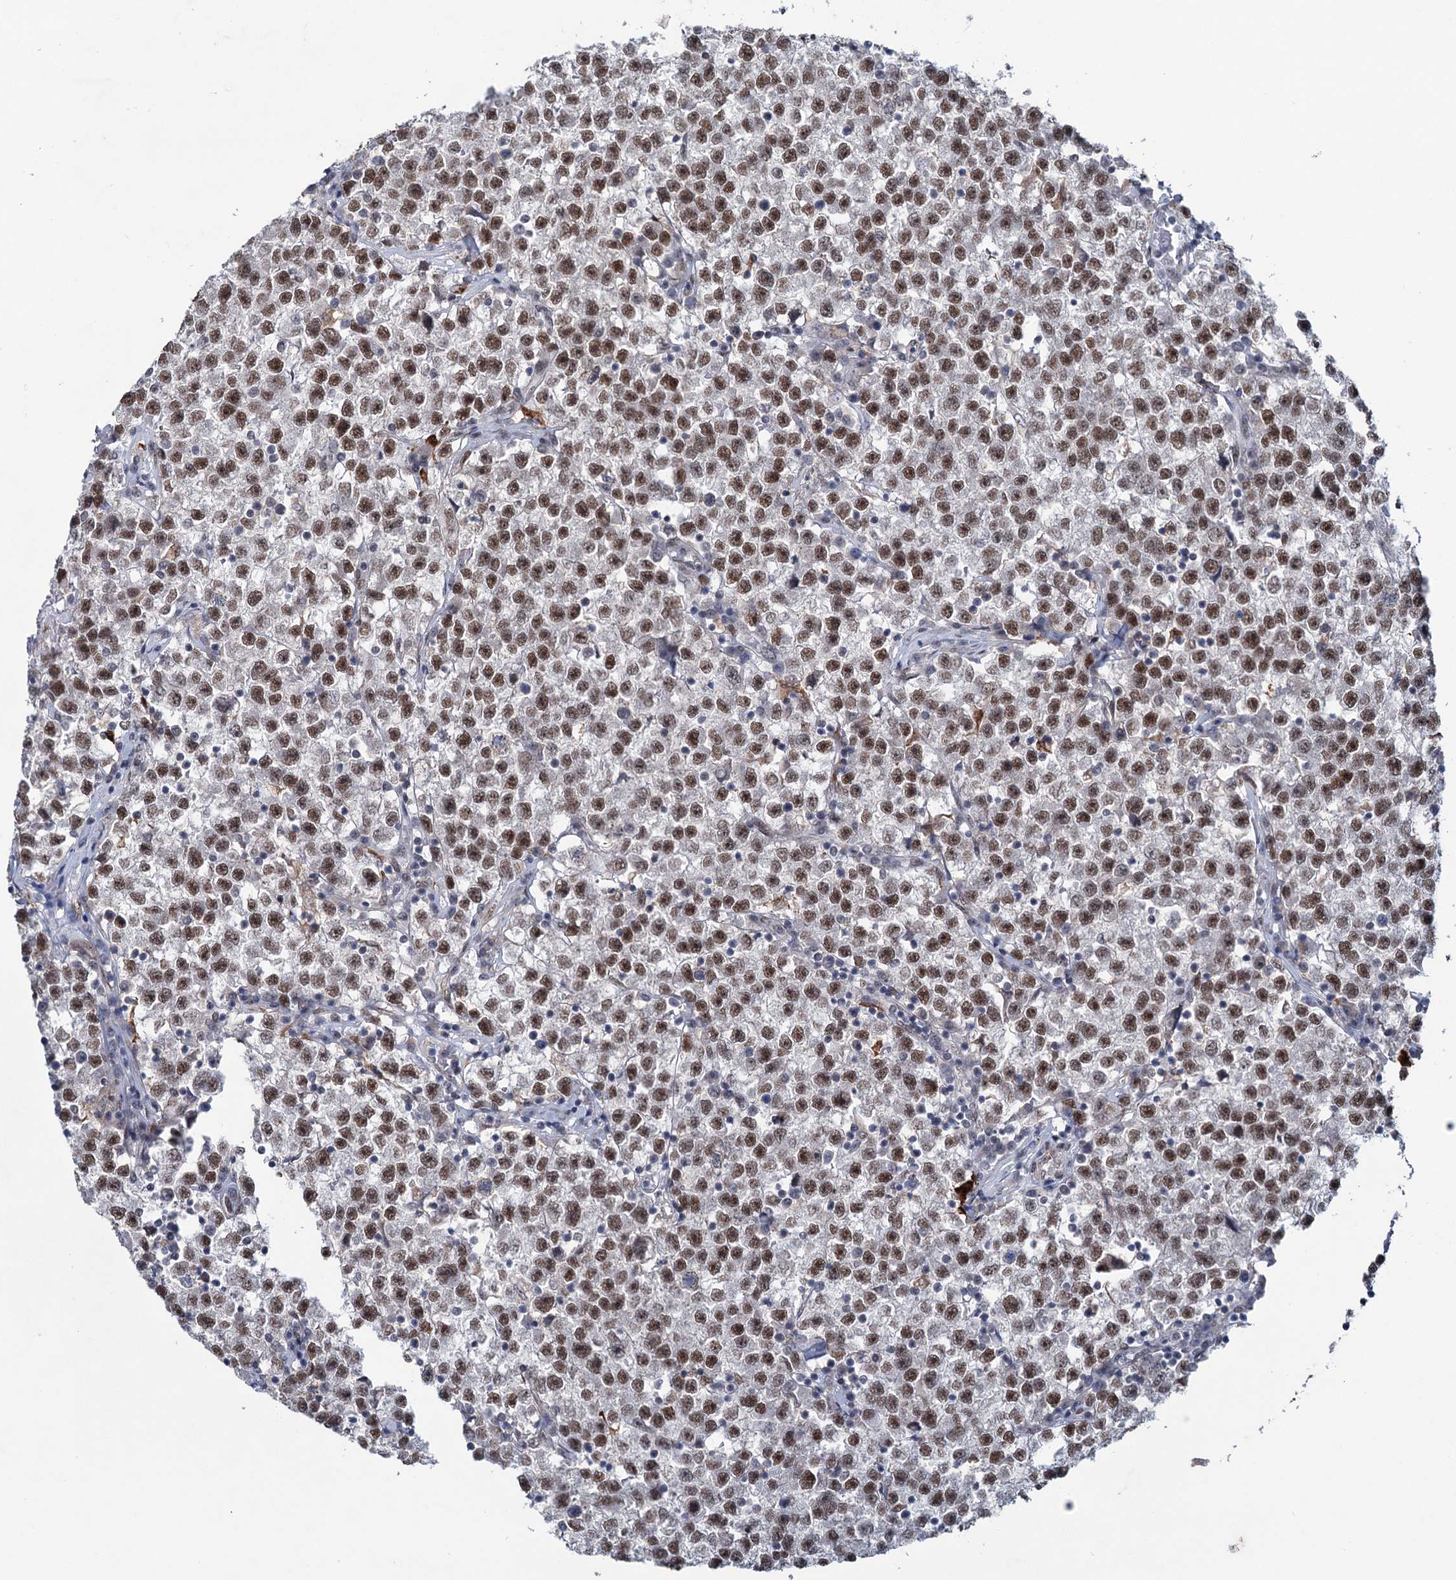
{"staining": {"intensity": "moderate", "quantity": ">75%", "location": "nuclear"}, "tissue": "testis cancer", "cell_type": "Tumor cells", "image_type": "cancer", "snomed": [{"axis": "morphology", "description": "Seminoma, NOS"}, {"axis": "topography", "description": "Testis"}], "caption": "The photomicrograph reveals a brown stain indicating the presence of a protein in the nuclear of tumor cells in testis seminoma.", "gene": "FAM53A", "patient": {"sex": "male", "age": 22}}